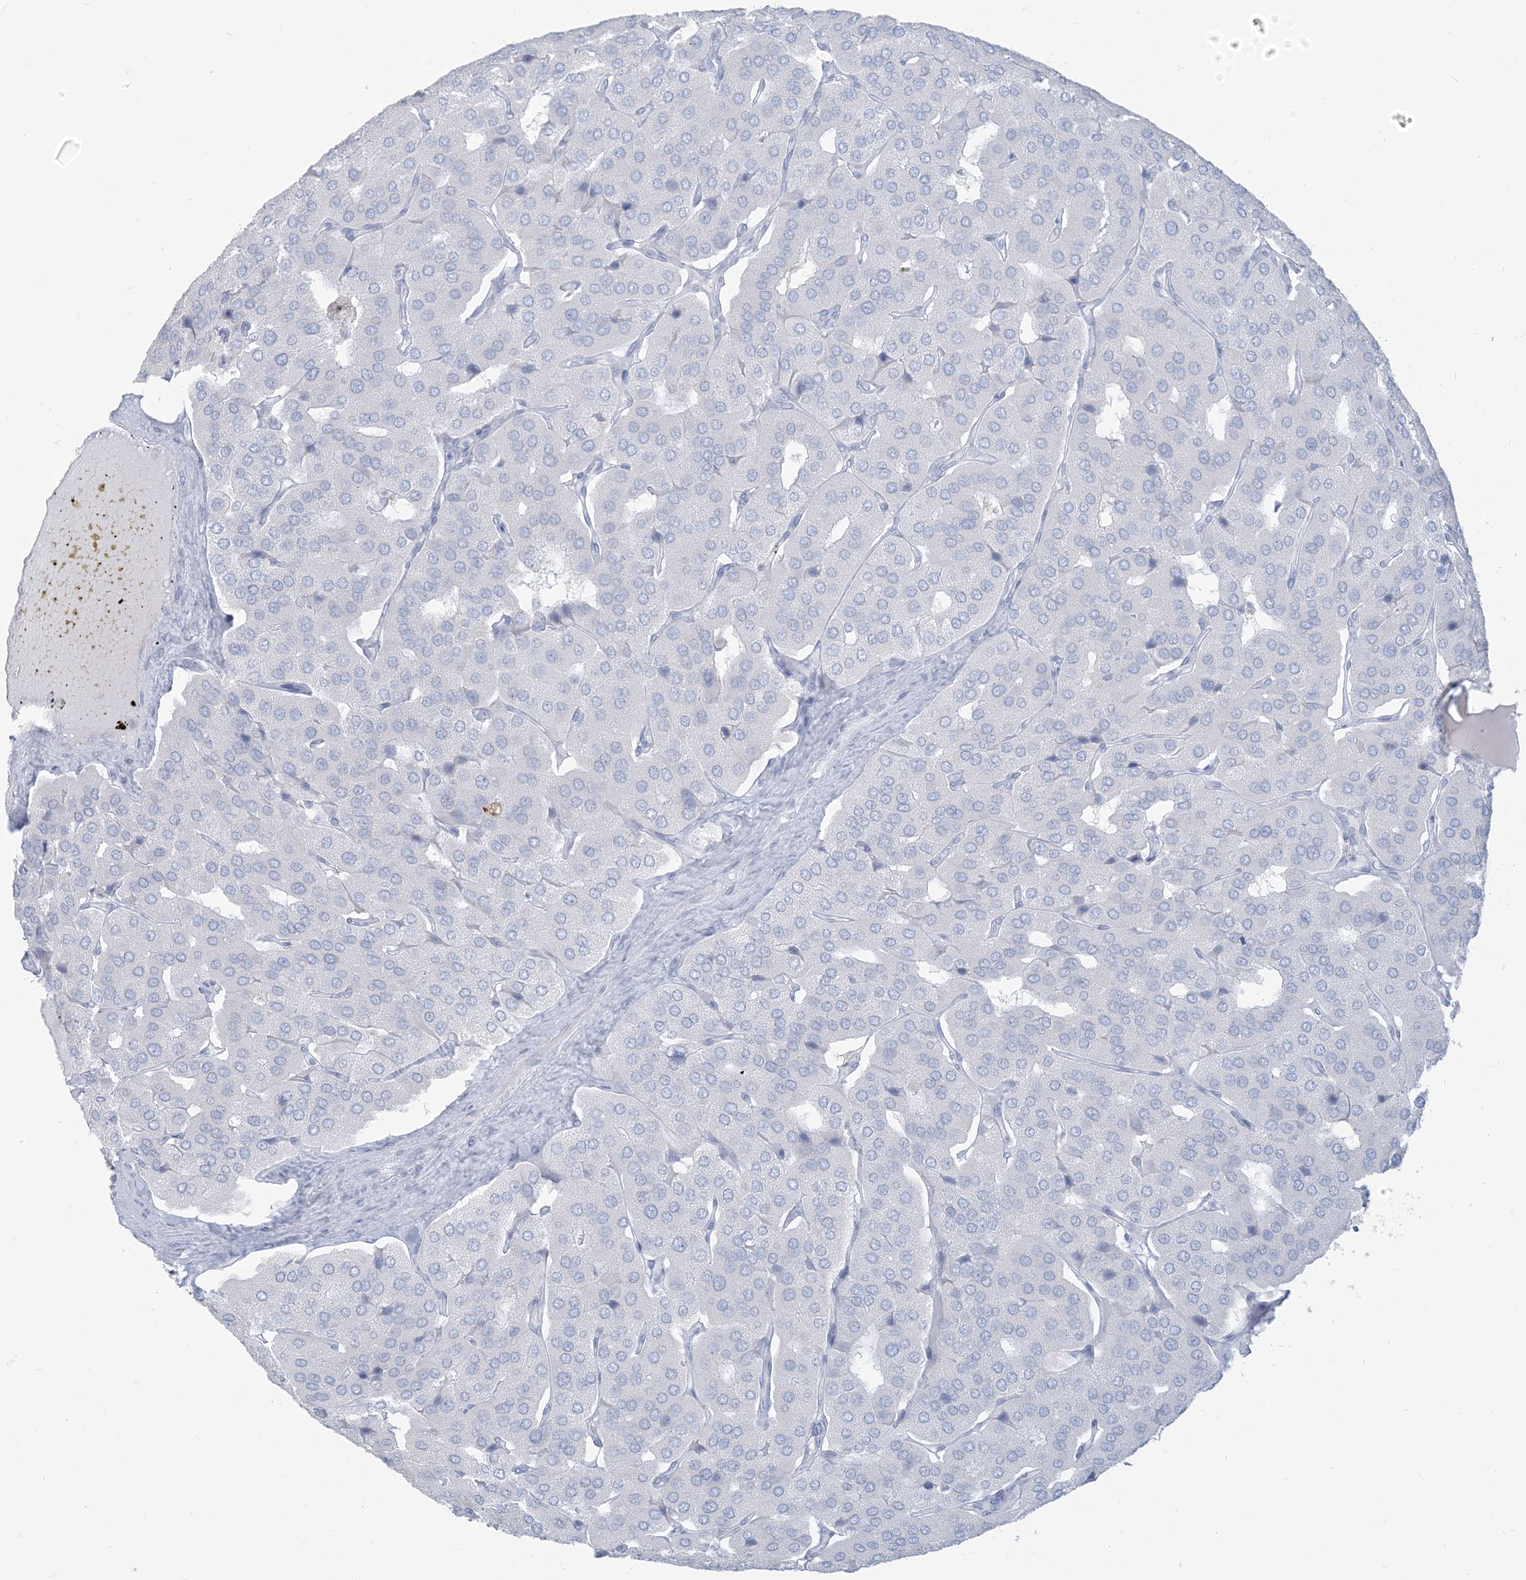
{"staining": {"intensity": "negative", "quantity": "none", "location": "none"}, "tissue": "parathyroid gland", "cell_type": "Glandular cells", "image_type": "normal", "snomed": [{"axis": "morphology", "description": "Normal tissue, NOS"}, {"axis": "morphology", "description": "Adenoma, NOS"}, {"axis": "topography", "description": "Parathyroid gland"}], "caption": "This histopathology image is of benign parathyroid gland stained with immunohistochemistry (IHC) to label a protein in brown with the nuclei are counter-stained blue. There is no positivity in glandular cells.", "gene": "HLA", "patient": {"sex": "female", "age": 86}}